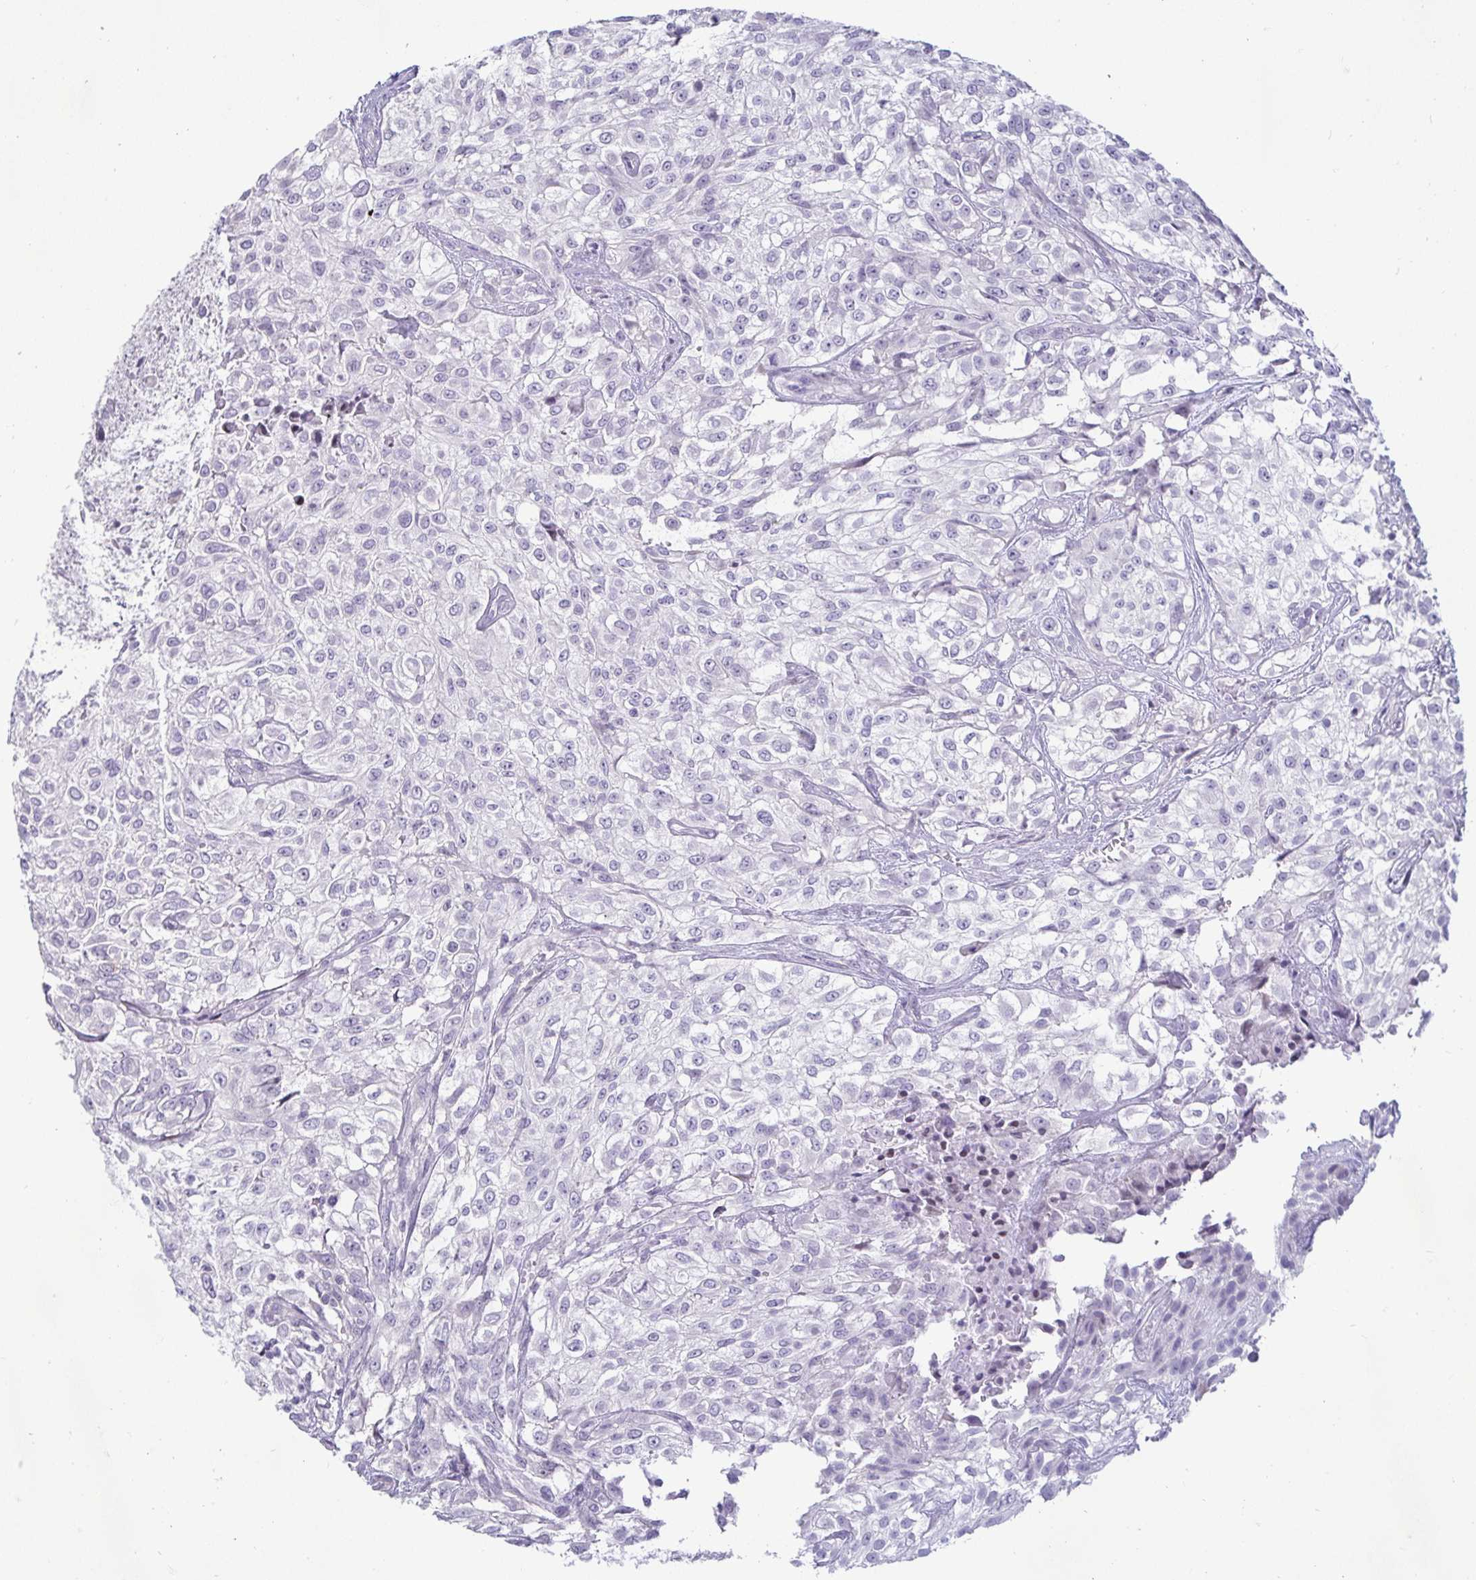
{"staining": {"intensity": "negative", "quantity": "none", "location": "none"}, "tissue": "urothelial cancer", "cell_type": "Tumor cells", "image_type": "cancer", "snomed": [{"axis": "morphology", "description": "Urothelial carcinoma, High grade"}, {"axis": "topography", "description": "Urinary bladder"}], "caption": "A histopathology image of human urothelial carcinoma (high-grade) is negative for staining in tumor cells.", "gene": "CR2", "patient": {"sex": "male", "age": 56}}